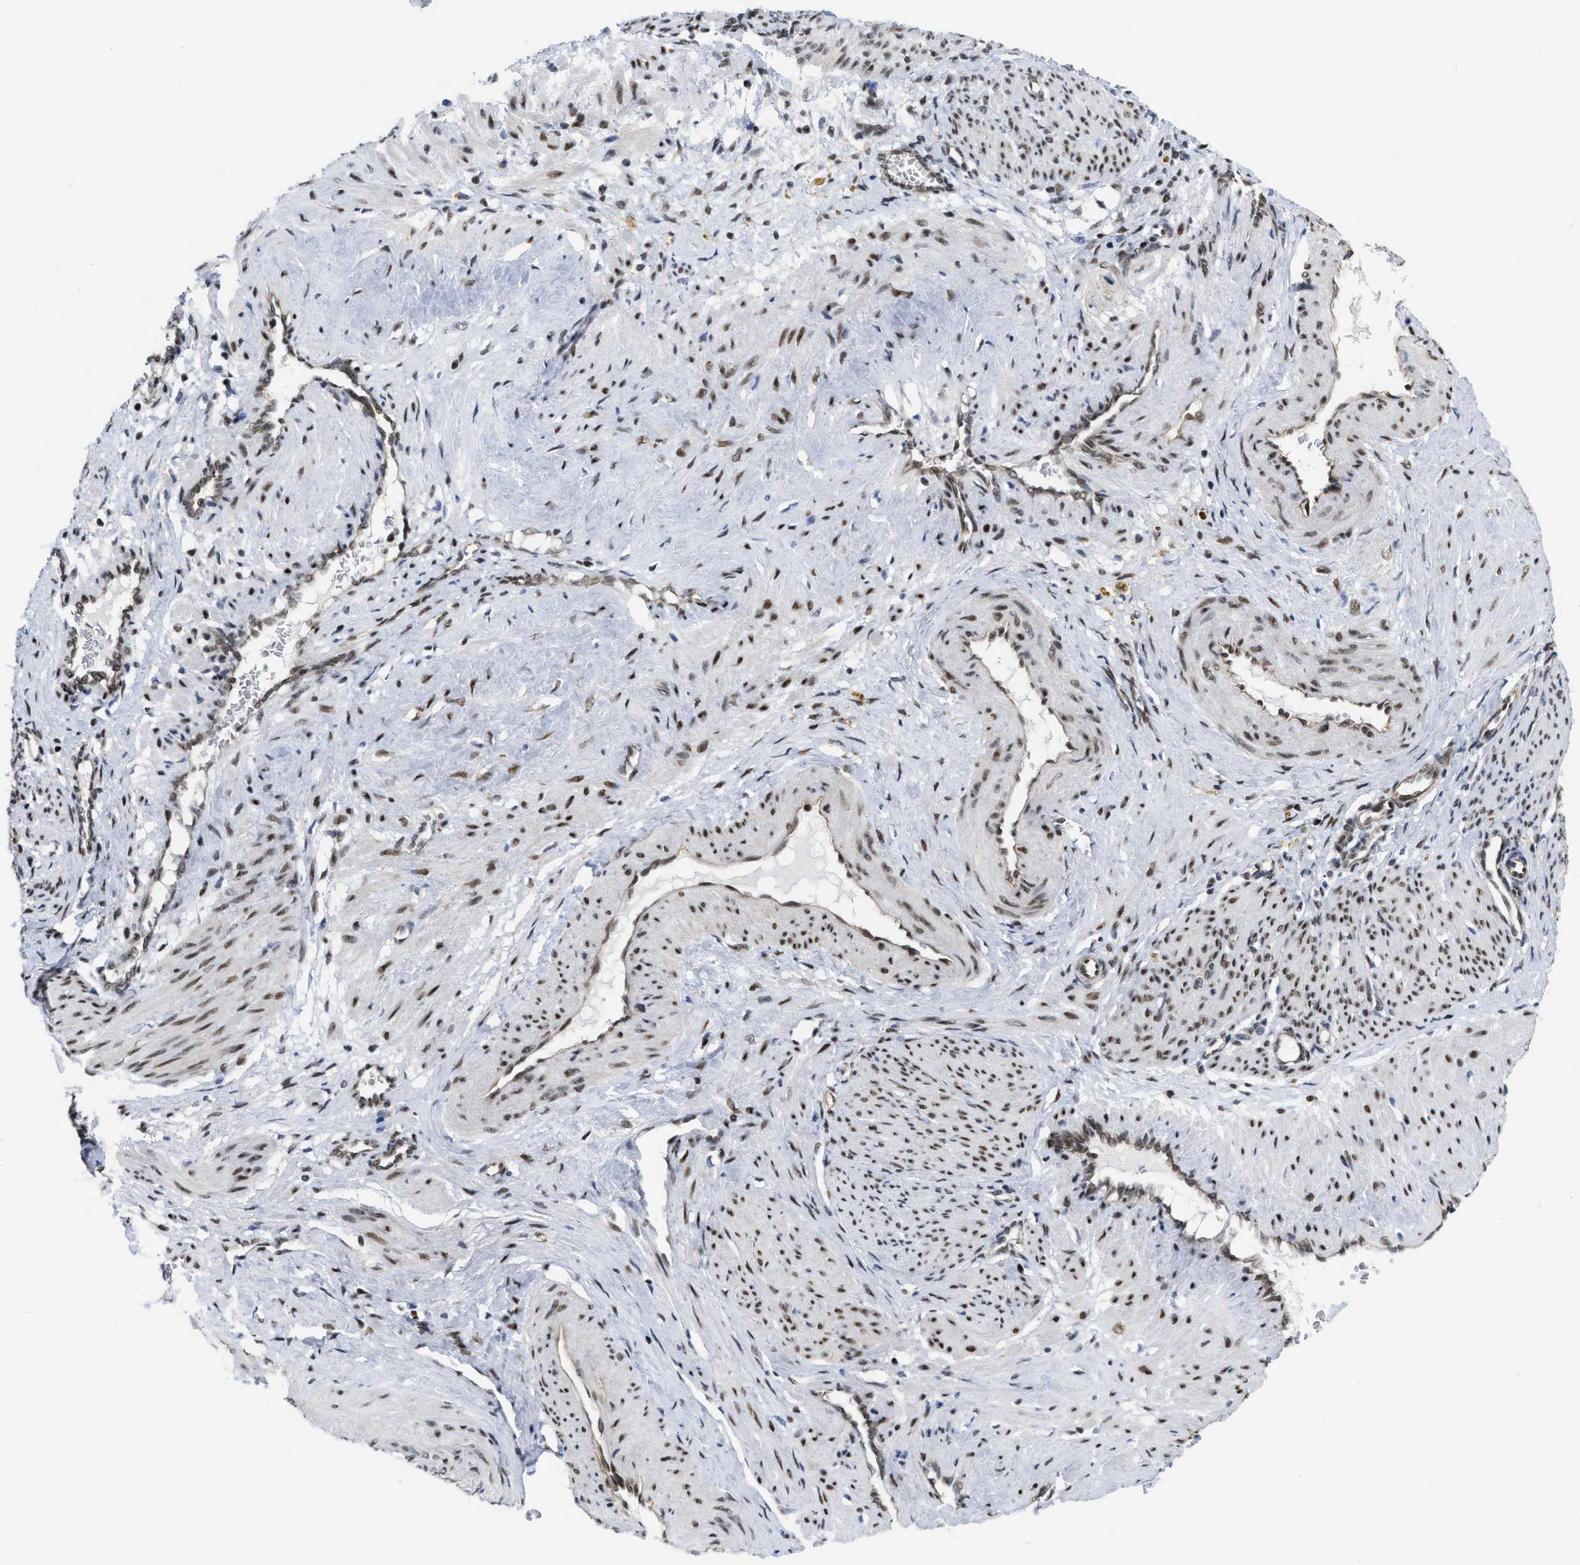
{"staining": {"intensity": "moderate", "quantity": ">75%", "location": "nuclear"}, "tissue": "smooth muscle", "cell_type": "Smooth muscle cells", "image_type": "normal", "snomed": [{"axis": "morphology", "description": "Normal tissue, NOS"}, {"axis": "topography", "description": "Endometrium"}], "caption": "Immunohistochemical staining of unremarkable human smooth muscle shows moderate nuclear protein staining in approximately >75% of smooth muscle cells. The staining is performed using DAB (3,3'-diaminobenzidine) brown chromogen to label protein expression. The nuclei are counter-stained blue using hematoxylin.", "gene": "MIER1", "patient": {"sex": "female", "age": 33}}